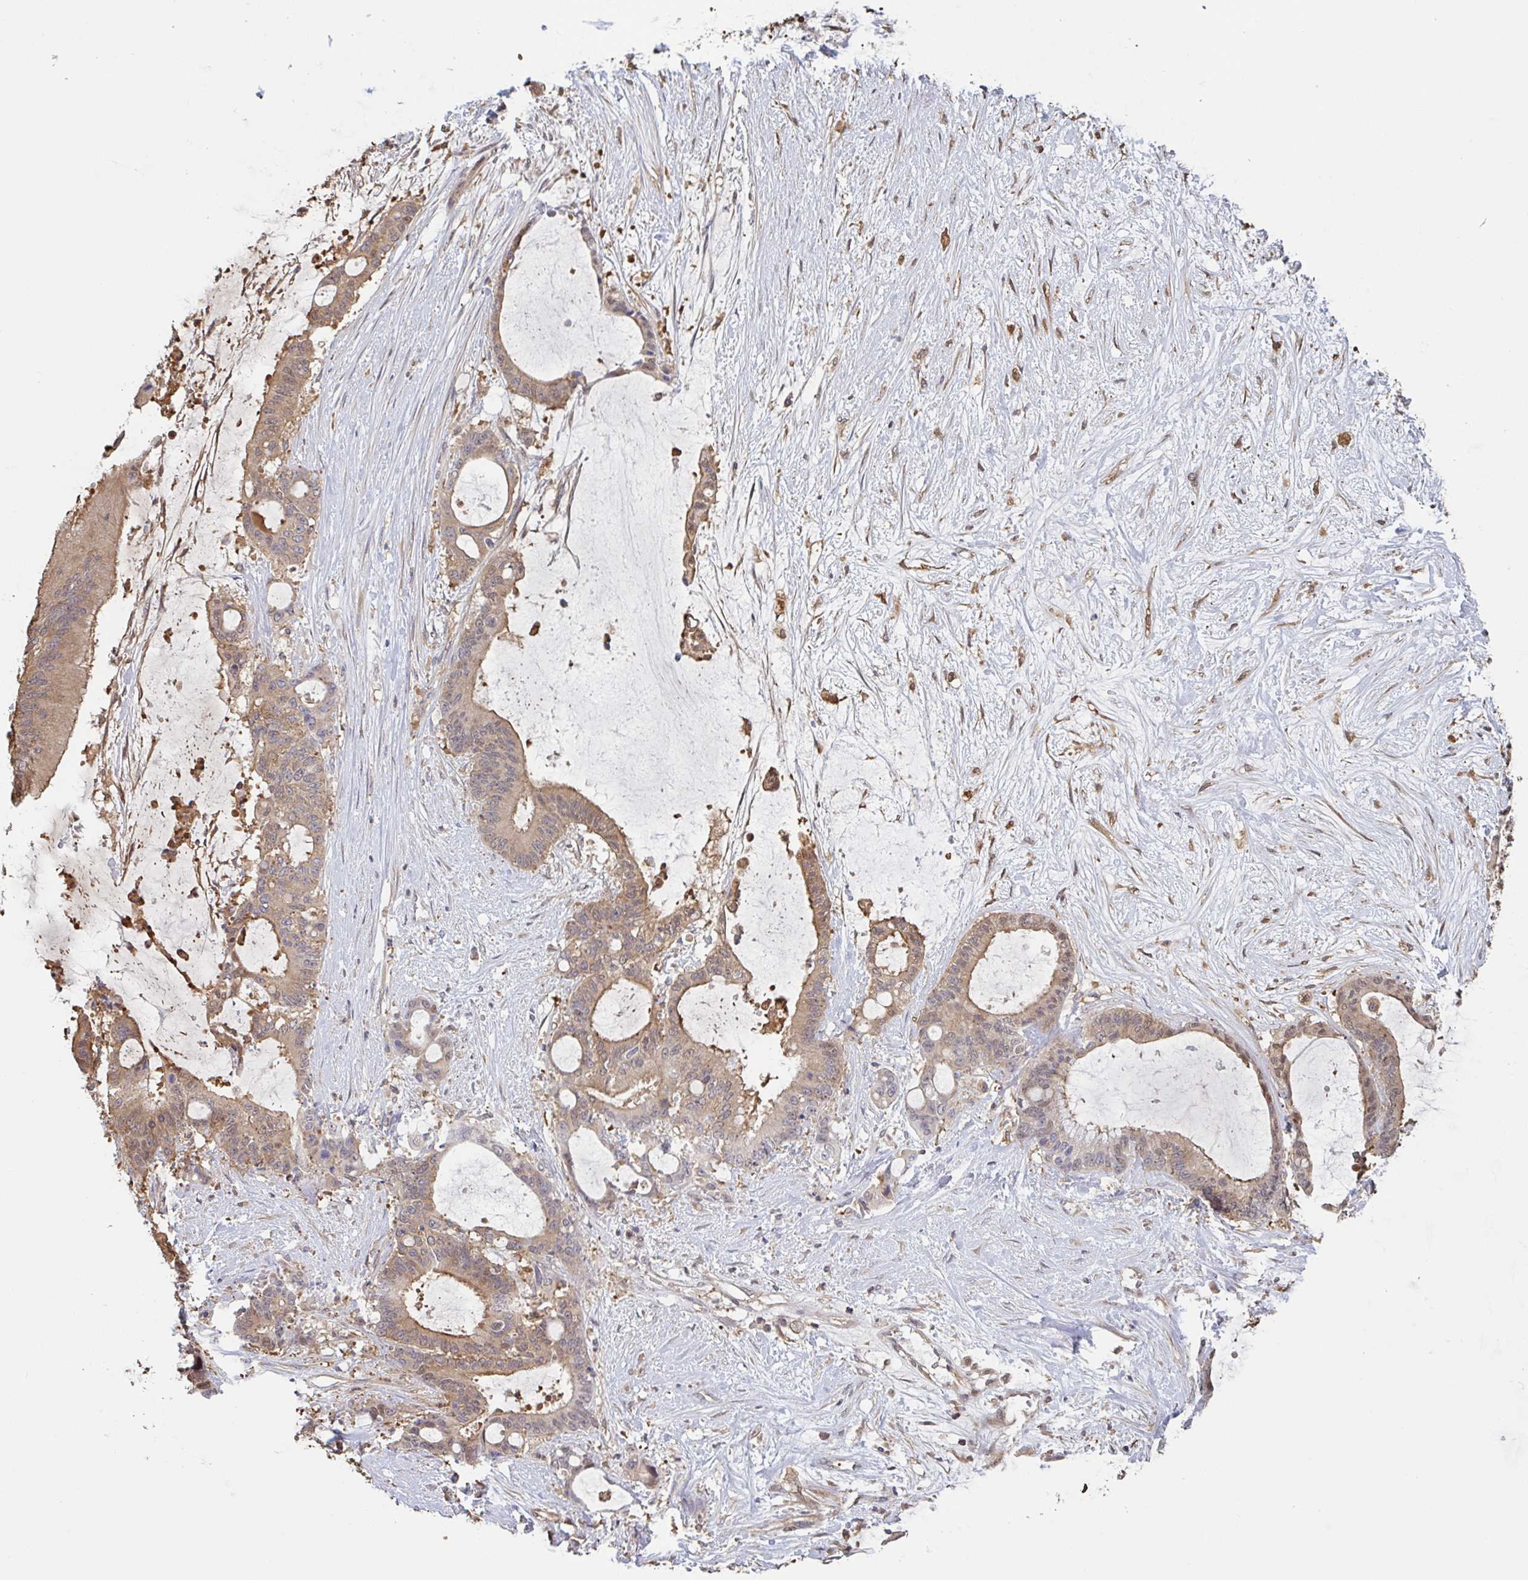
{"staining": {"intensity": "weak", "quantity": ">75%", "location": "cytoplasmic/membranous"}, "tissue": "liver cancer", "cell_type": "Tumor cells", "image_type": "cancer", "snomed": [{"axis": "morphology", "description": "Normal tissue, NOS"}, {"axis": "morphology", "description": "Cholangiocarcinoma"}, {"axis": "topography", "description": "Liver"}, {"axis": "topography", "description": "Peripheral nerve tissue"}], "caption": "Protein expression analysis of liver cancer (cholangiocarcinoma) demonstrates weak cytoplasmic/membranous staining in about >75% of tumor cells. (Stains: DAB (3,3'-diaminobenzidine) in brown, nuclei in blue, Microscopy: brightfield microscopy at high magnification).", "gene": "OTOP2", "patient": {"sex": "female", "age": 73}}